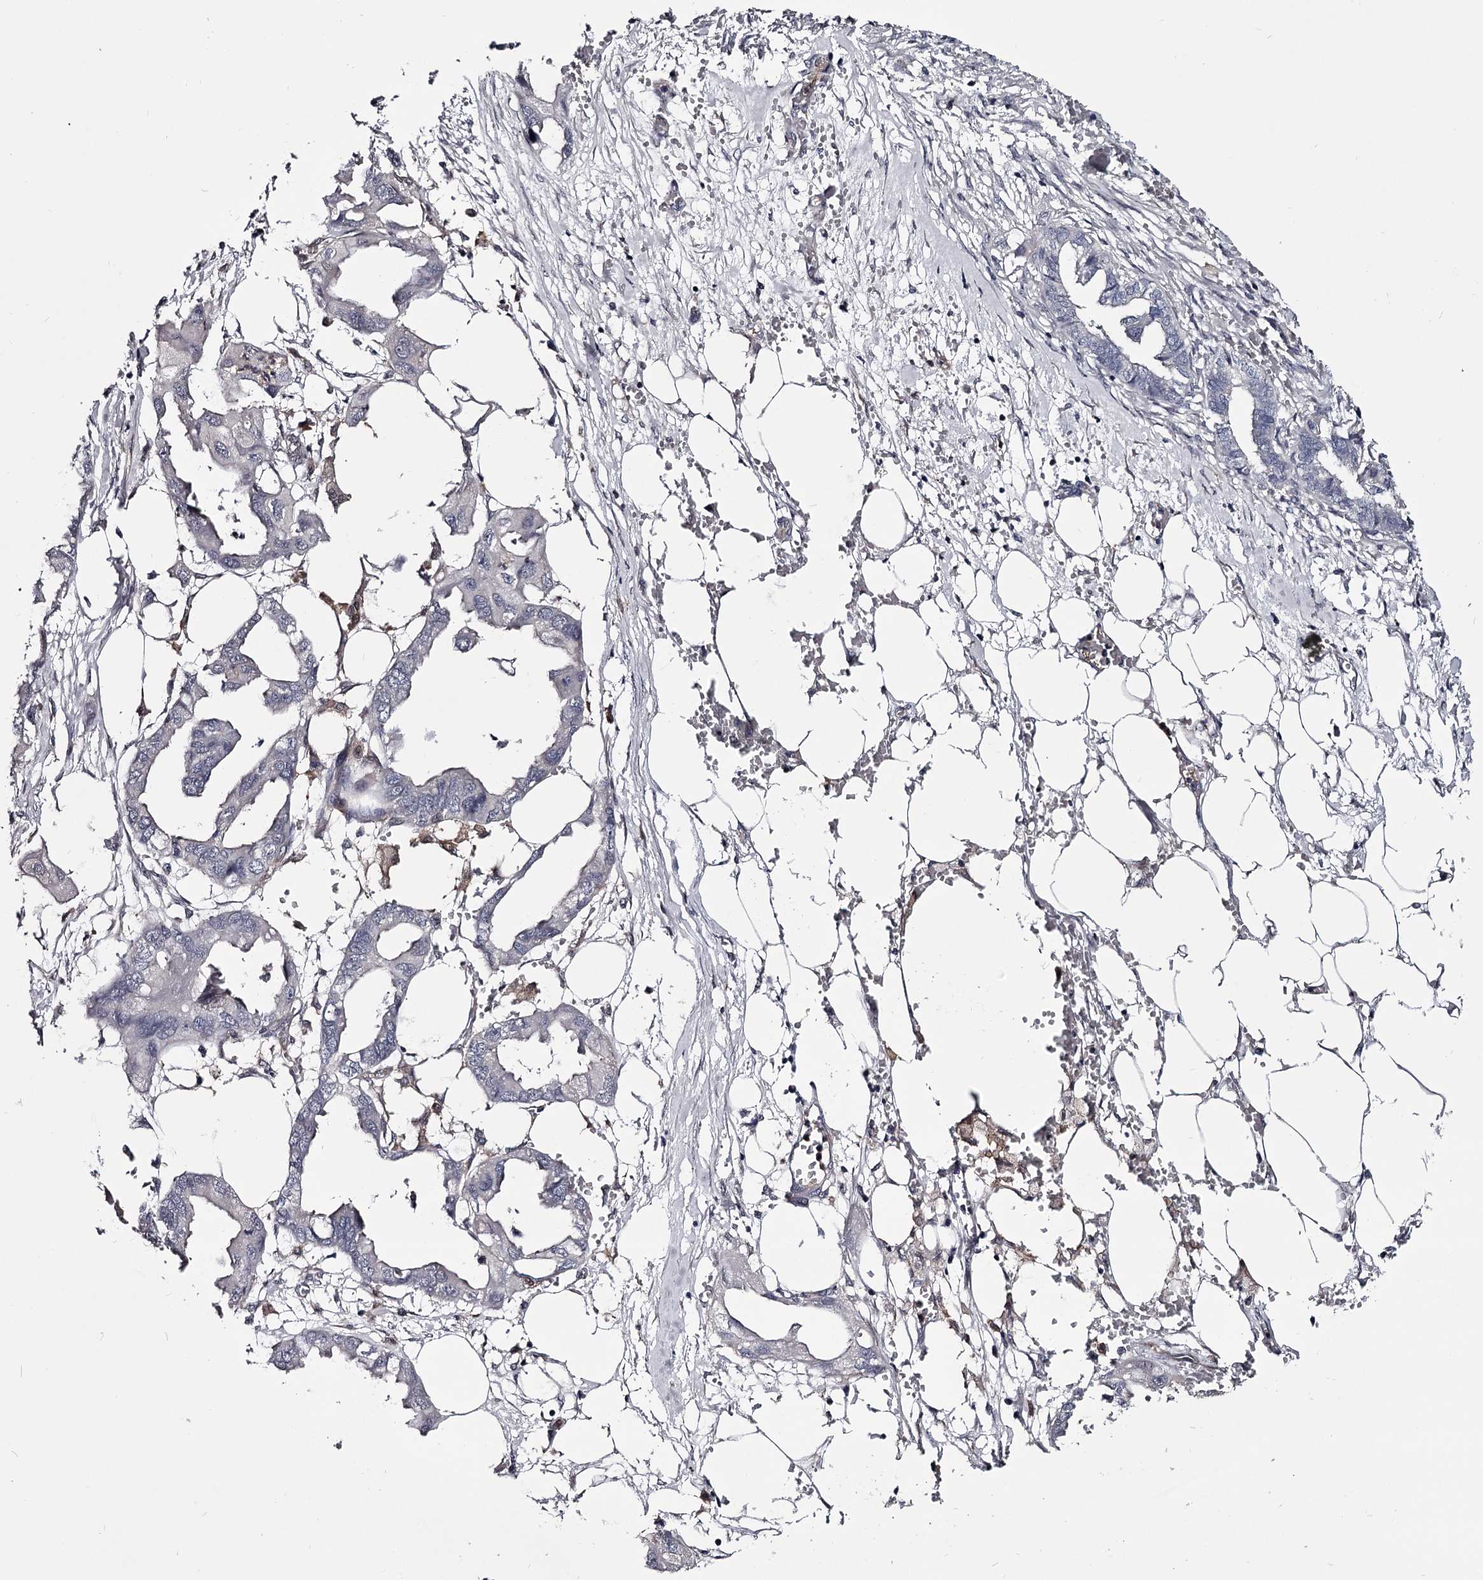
{"staining": {"intensity": "negative", "quantity": "none", "location": "none"}, "tissue": "endometrial cancer", "cell_type": "Tumor cells", "image_type": "cancer", "snomed": [{"axis": "morphology", "description": "Adenocarcinoma, NOS"}, {"axis": "morphology", "description": "Adenocarcinoma, metastatic, NOS"}, {"axis": "topography", "description": "Adipose tissue"}, {"axis": "topography", "description": "Endometrium"}], "caption": "This photomicrograph is of endometrial metastatic adenocarcinoma stained with immunohistochemistry to label a protein in brown with the nuclei are counter-stained blue. There is no positivity in tumor cells.", "gene": "GSTO1", "patient": {"sex": "female", "age": 67}}